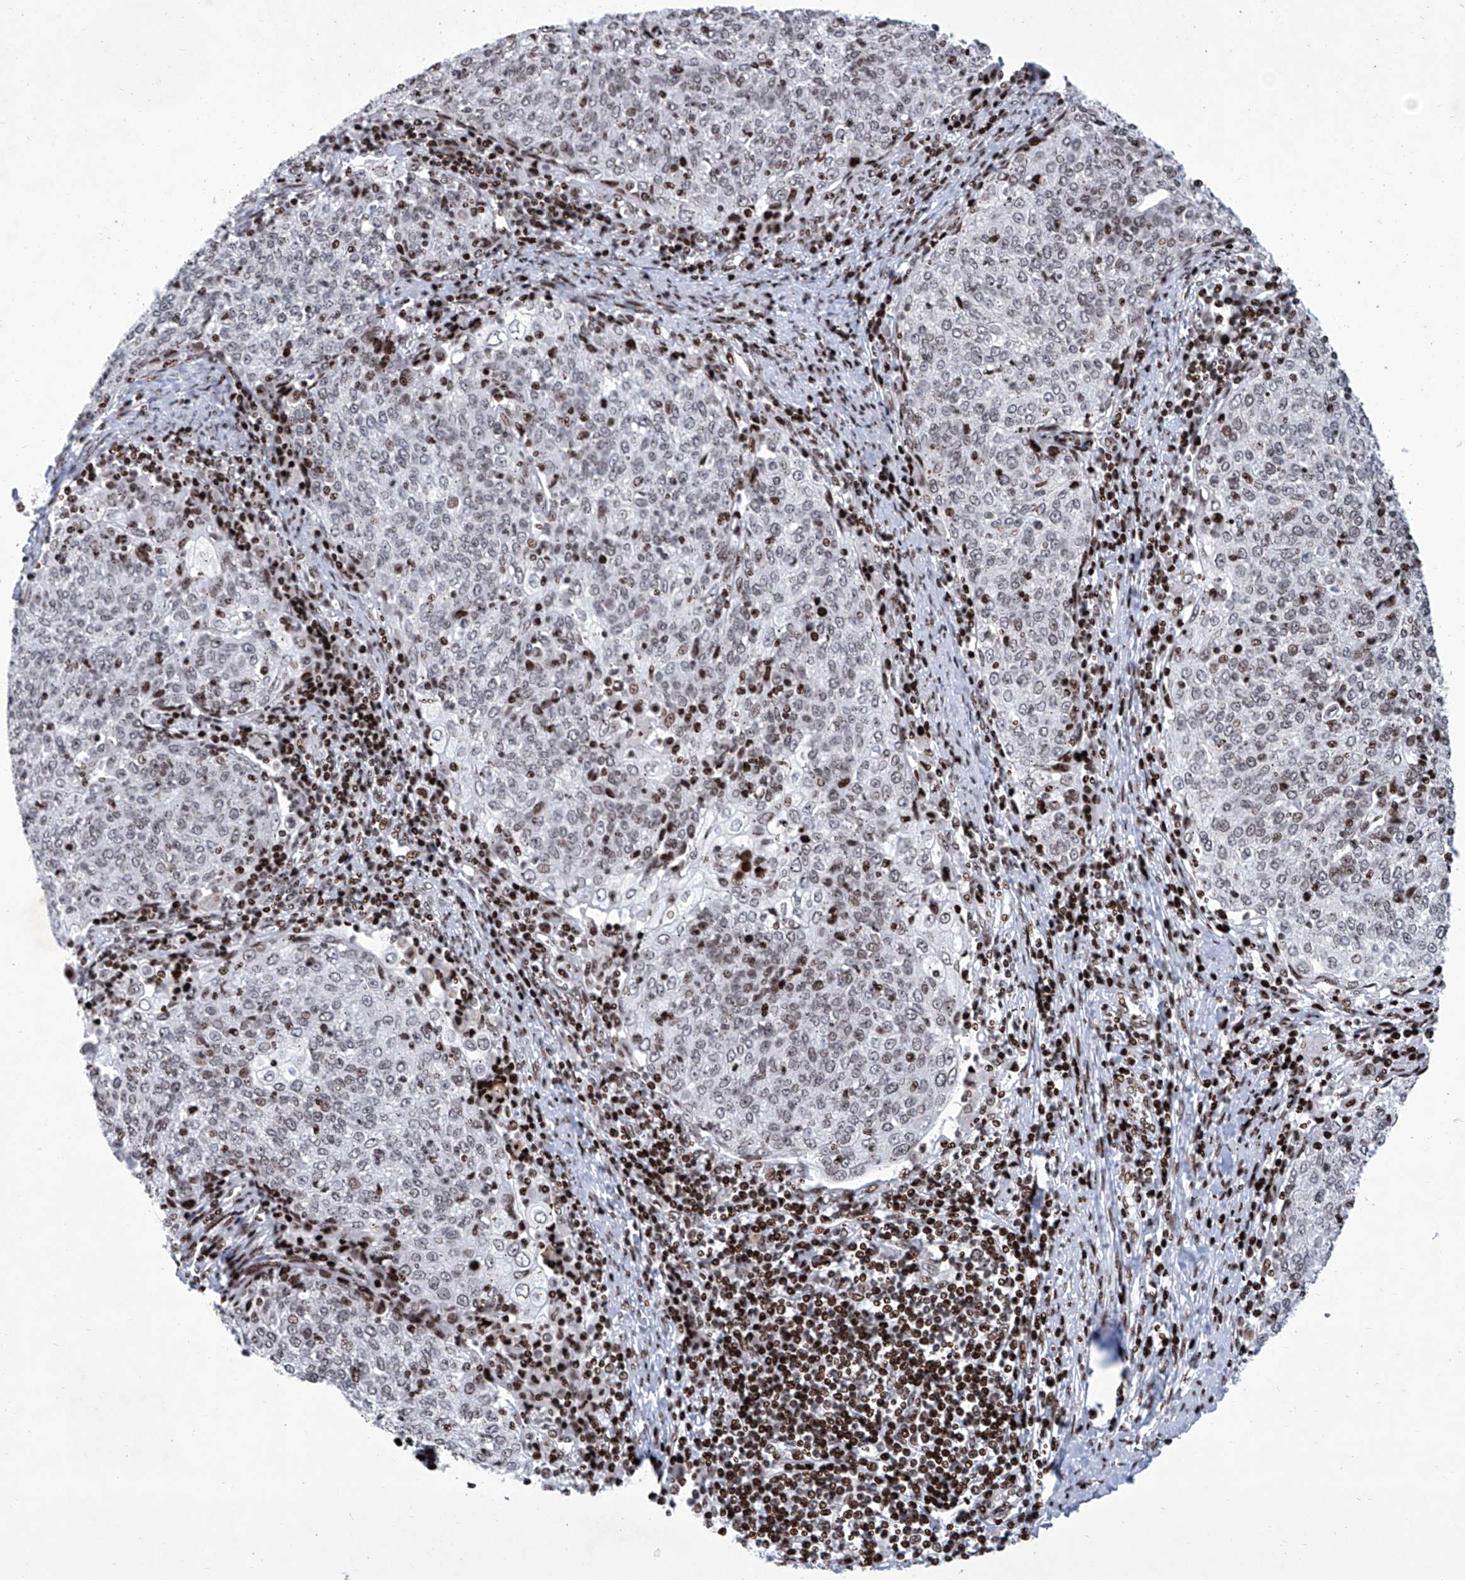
{"staining": {"intensity": "weak", "quantity": "<25%", "location": "nuclear"}, "tissue": "cervical cancer", "cell_type": "Tumor cells", "image_type": "cancer", "snomed": [{"axis": "morphology", "description": "Squamous cell carcinoma, NOS"}, {"axis": "topography", "description": "Cervix"}], "caption": "Human cervical cancer (squamous cell carcinoma) stained for a protein using immunohistochemistry shows no staining in tumor cells.", "gene": "HEY2", "patient": {"sex": "female", "age": 48}}